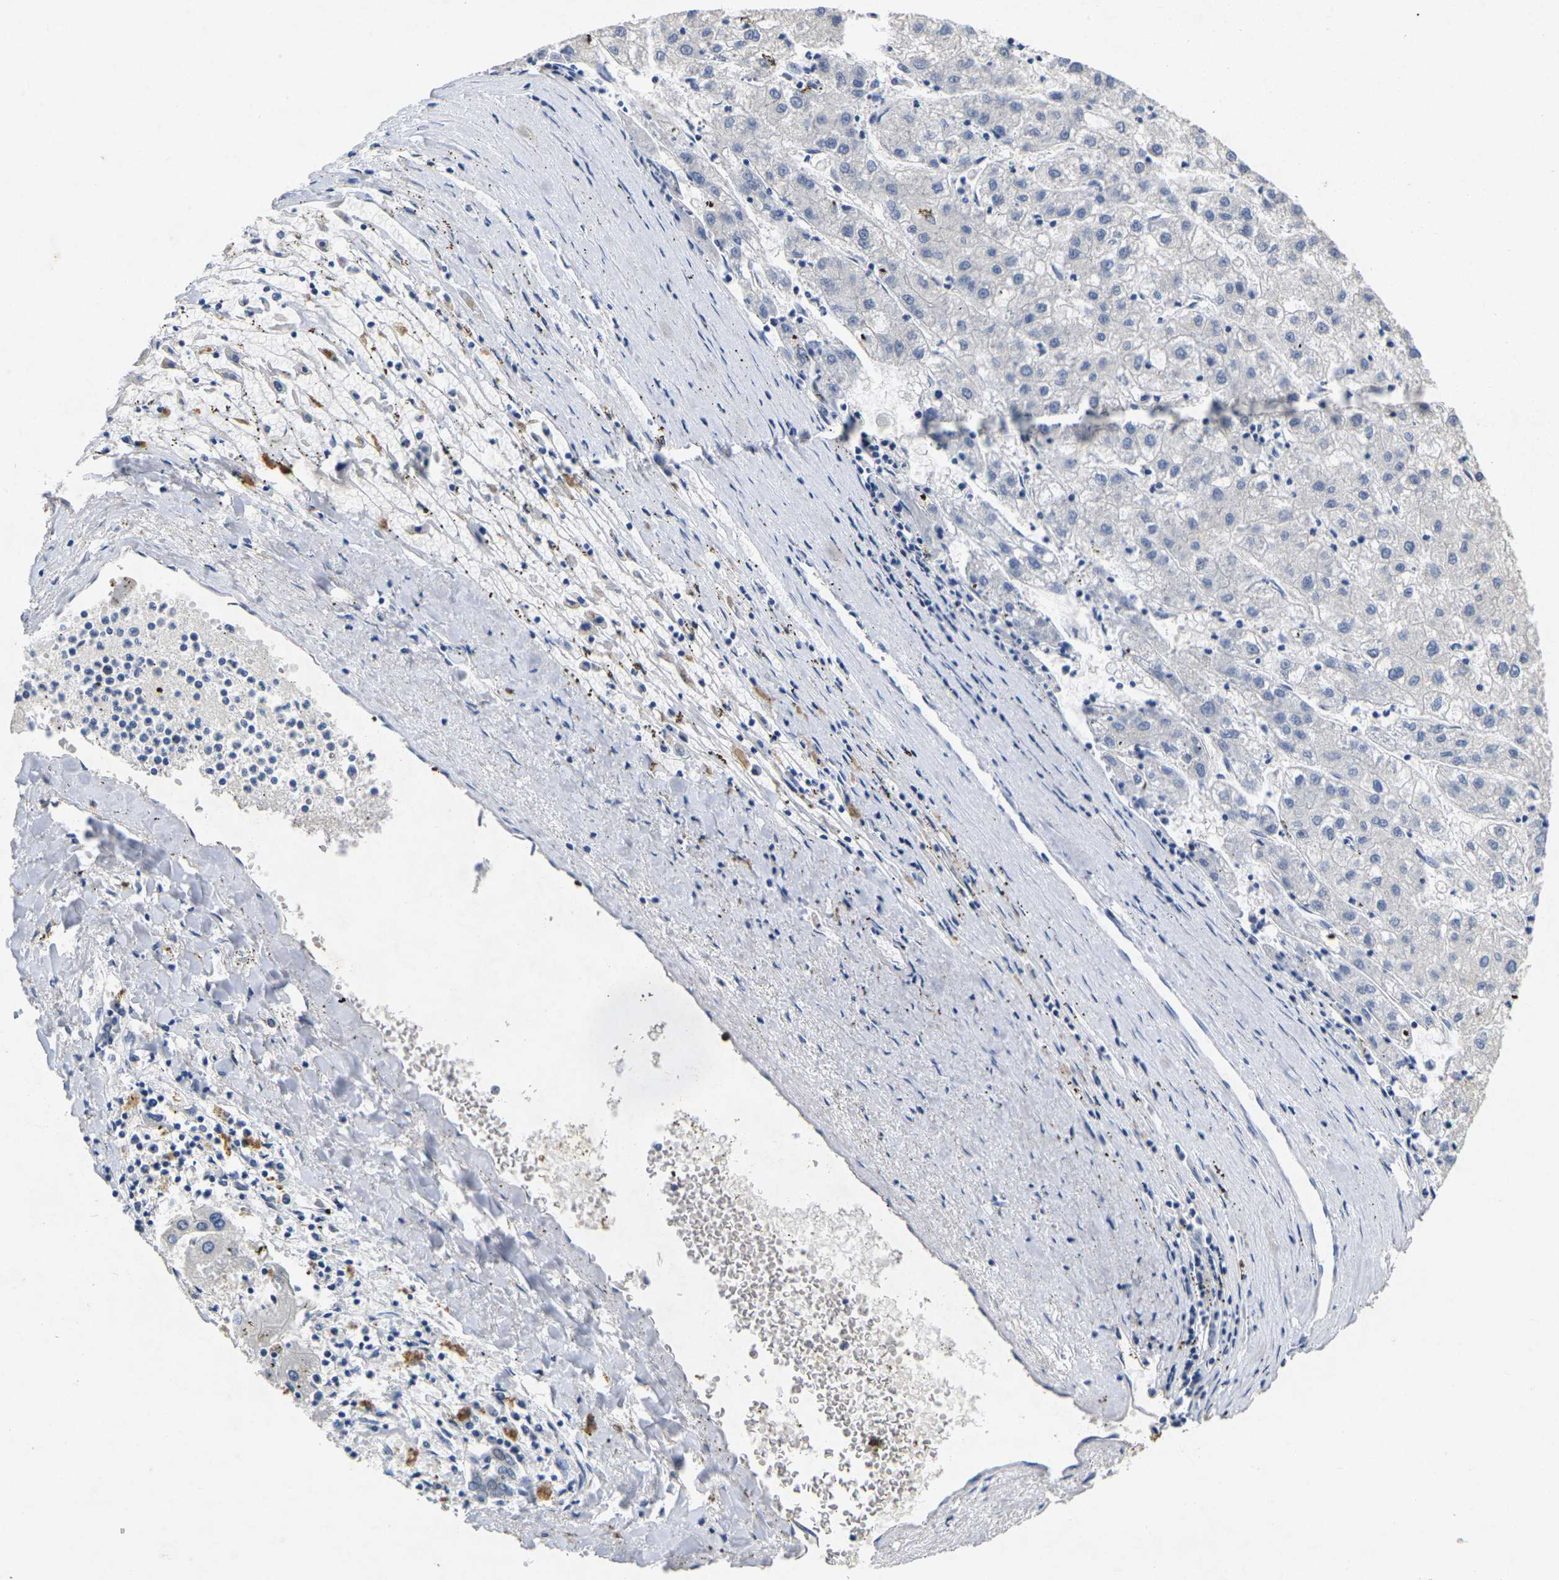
{"staining": {"intensity": "negative", "quantity": "none", "location": "none"}, "tissue": "liver cancer", "cell_type": "Tumor cells", "image_type": "cancer", "snomed": [{"axis": "morphology", "description": "Carcinoma, Hepatocellular, NOS"}, {"axis": "topography", "description": "Liver"}], "caption": "IHC photomicrograph of neoplastic tissue: human liver cancer (hepatocellular carcinoma) stained with DAB demonstrates no significant protein expression in tumor cells.", "gene": "NOCT", "patient": {"sex": "male", "age": 72}}